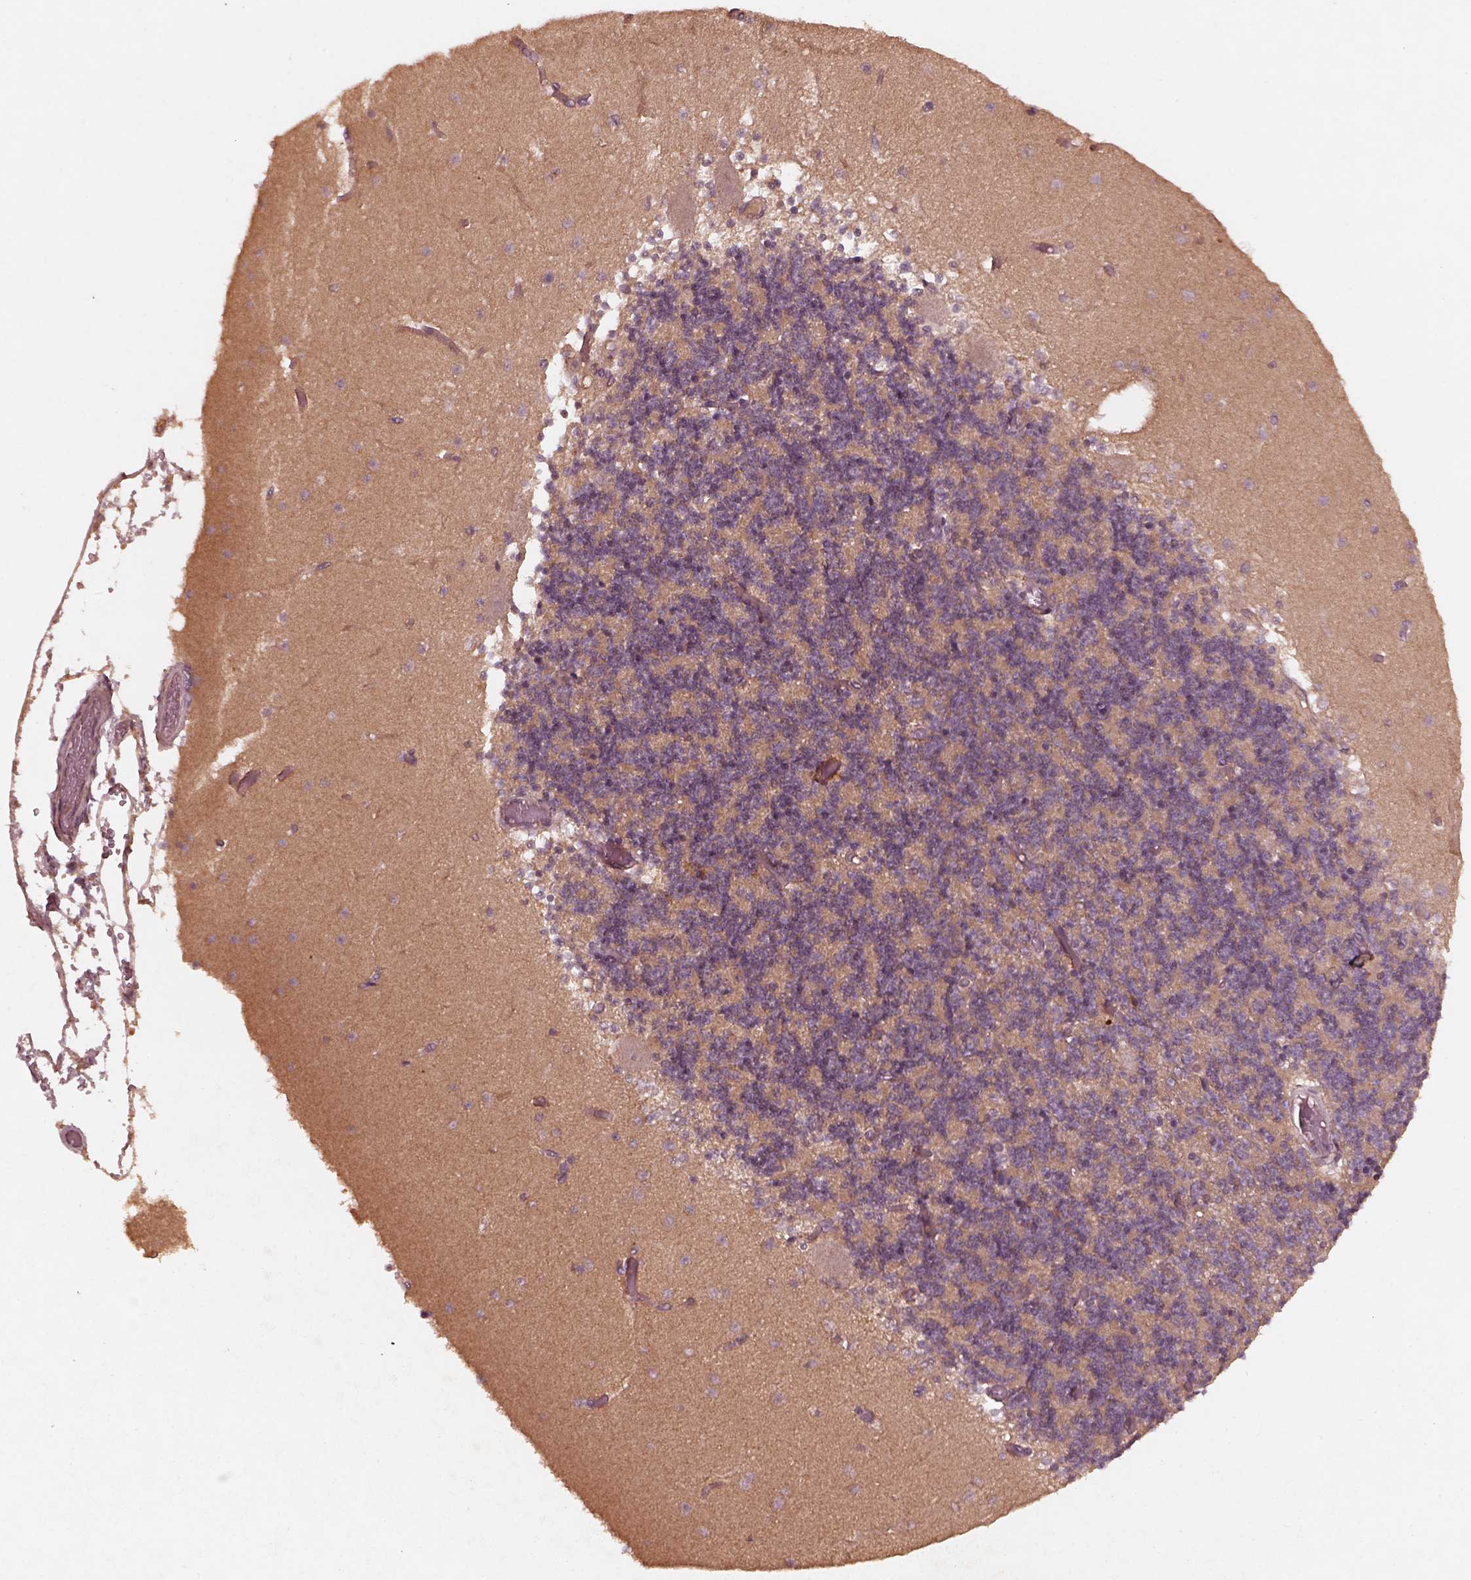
{"staining": {"intensity": "moderate", "quantity": ">75%", "location": "cytoplasmic/membranous"}, "tissue": "cerebellum", "cell_type": "Cells in granular layer", "image_type": "normal", "snomed": [{"axis": "morphology", "description": "Normal tissue, NOS"}, {"axis": "topography", "description": "Cerebellum"}], "caption": "The micrograph shows staining of unremarkable cerebellum, revealing moderate cytoplasmic/membranous protein positivity (brown color) within cells in granular layer.", "gene": "FAM234A", "patient": {"sex": "female", "age": 28}}